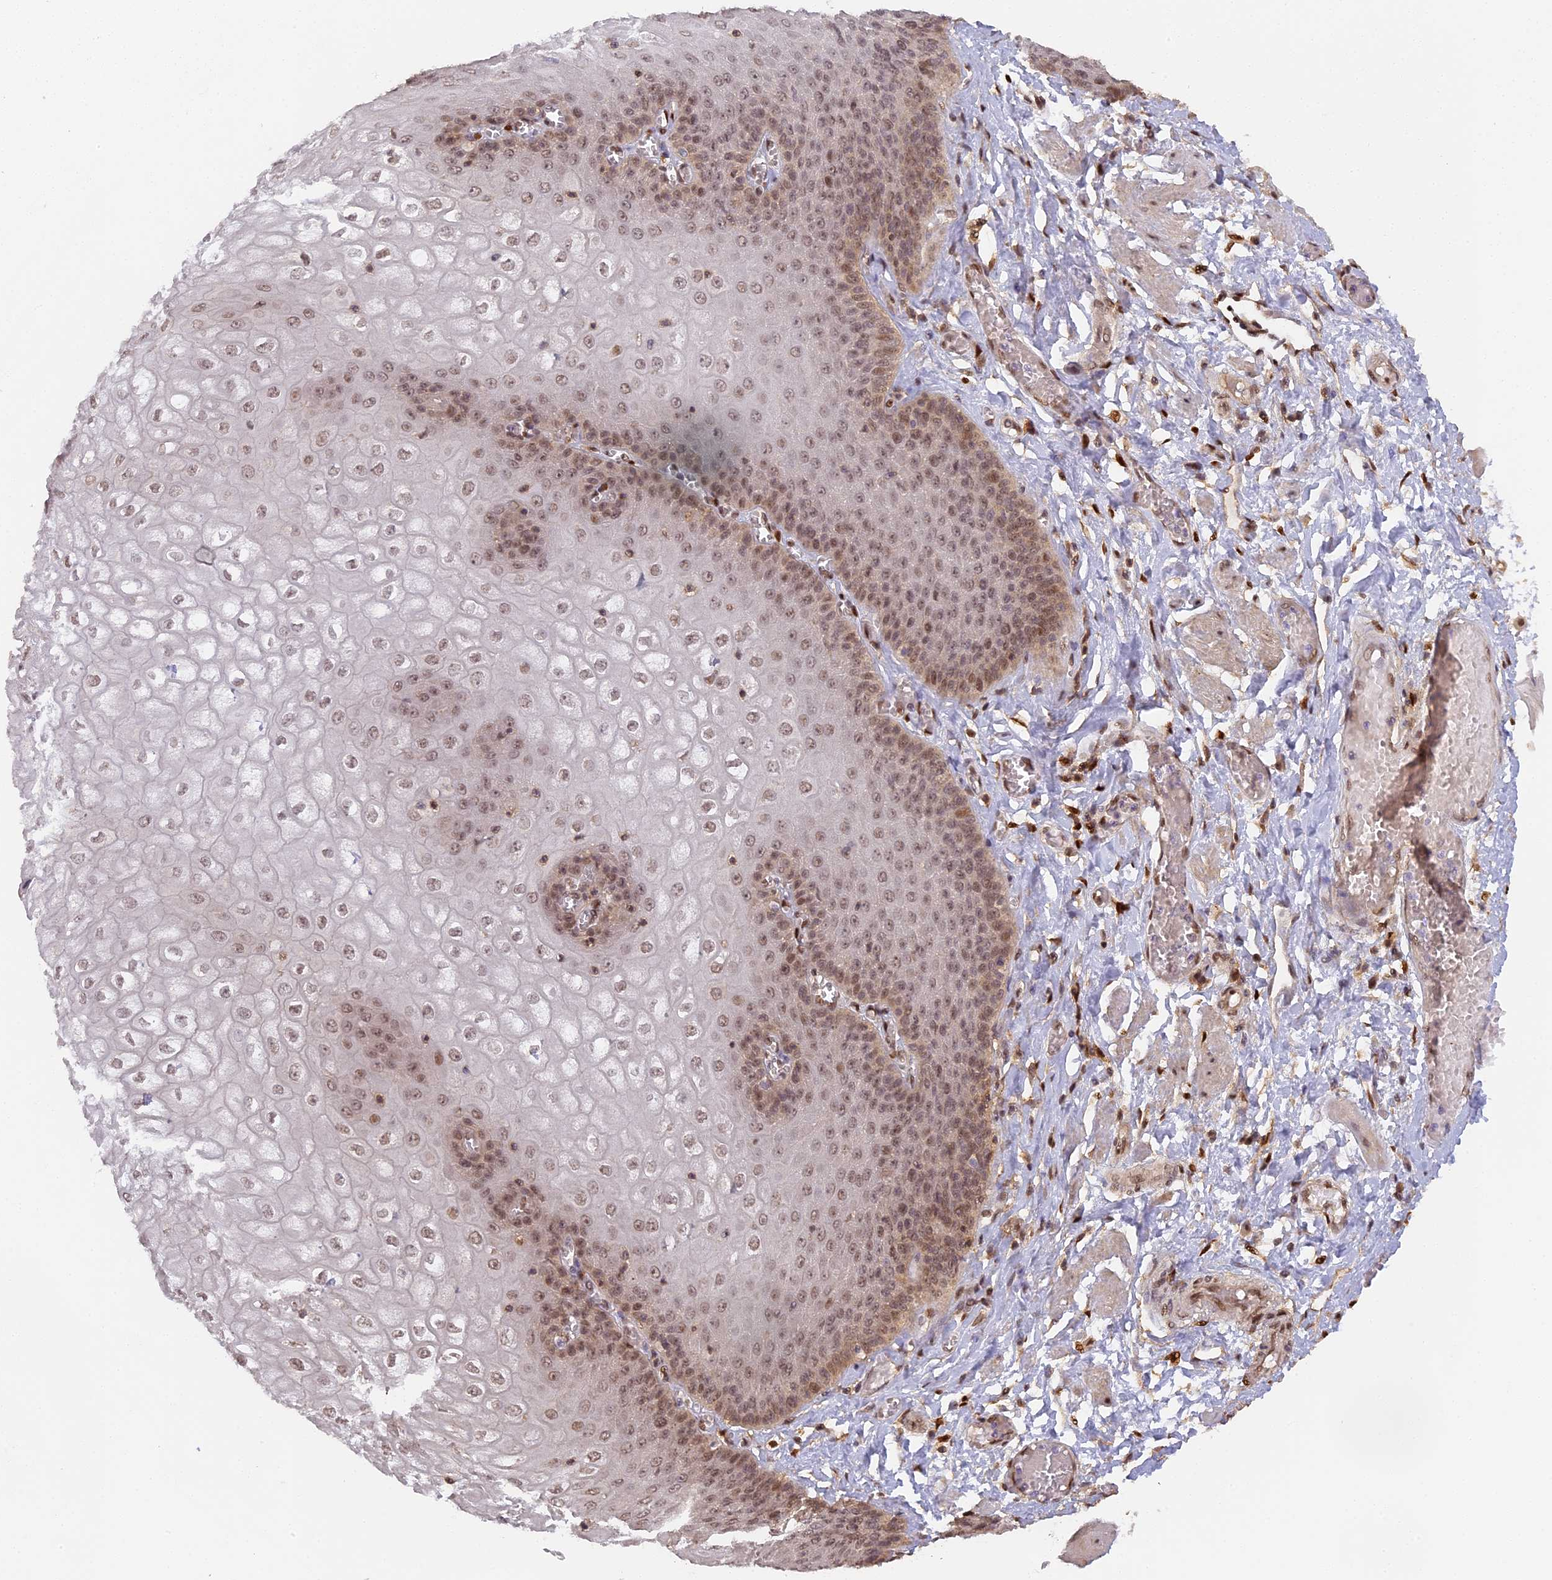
{"staining": {"intensity": "moderate", "quantity": ">75%", "location": "nuclear"}, "tissue": "esophagus", "cell_type": "Squamous epithelial cells", "image_type": "normal", "snomed": [{"axis": "morphology", "description": "Normal tissue, NOS"}, {"axis": "topography", "description": "Esophagus"}], "caption": "Immunohistochemical staining of benign esophagus exhibits medium levels of moderate nuclear expression in approximately >75% of squamous epithelial cells. (Stains: DAB (3,3'-diaminobenzidine) in brown, nuclei in blue, Microscopy: brightfield microscopy at high magnification).", "gene": "MYBL2", "patient": {"sex": "male", "age": 60}}